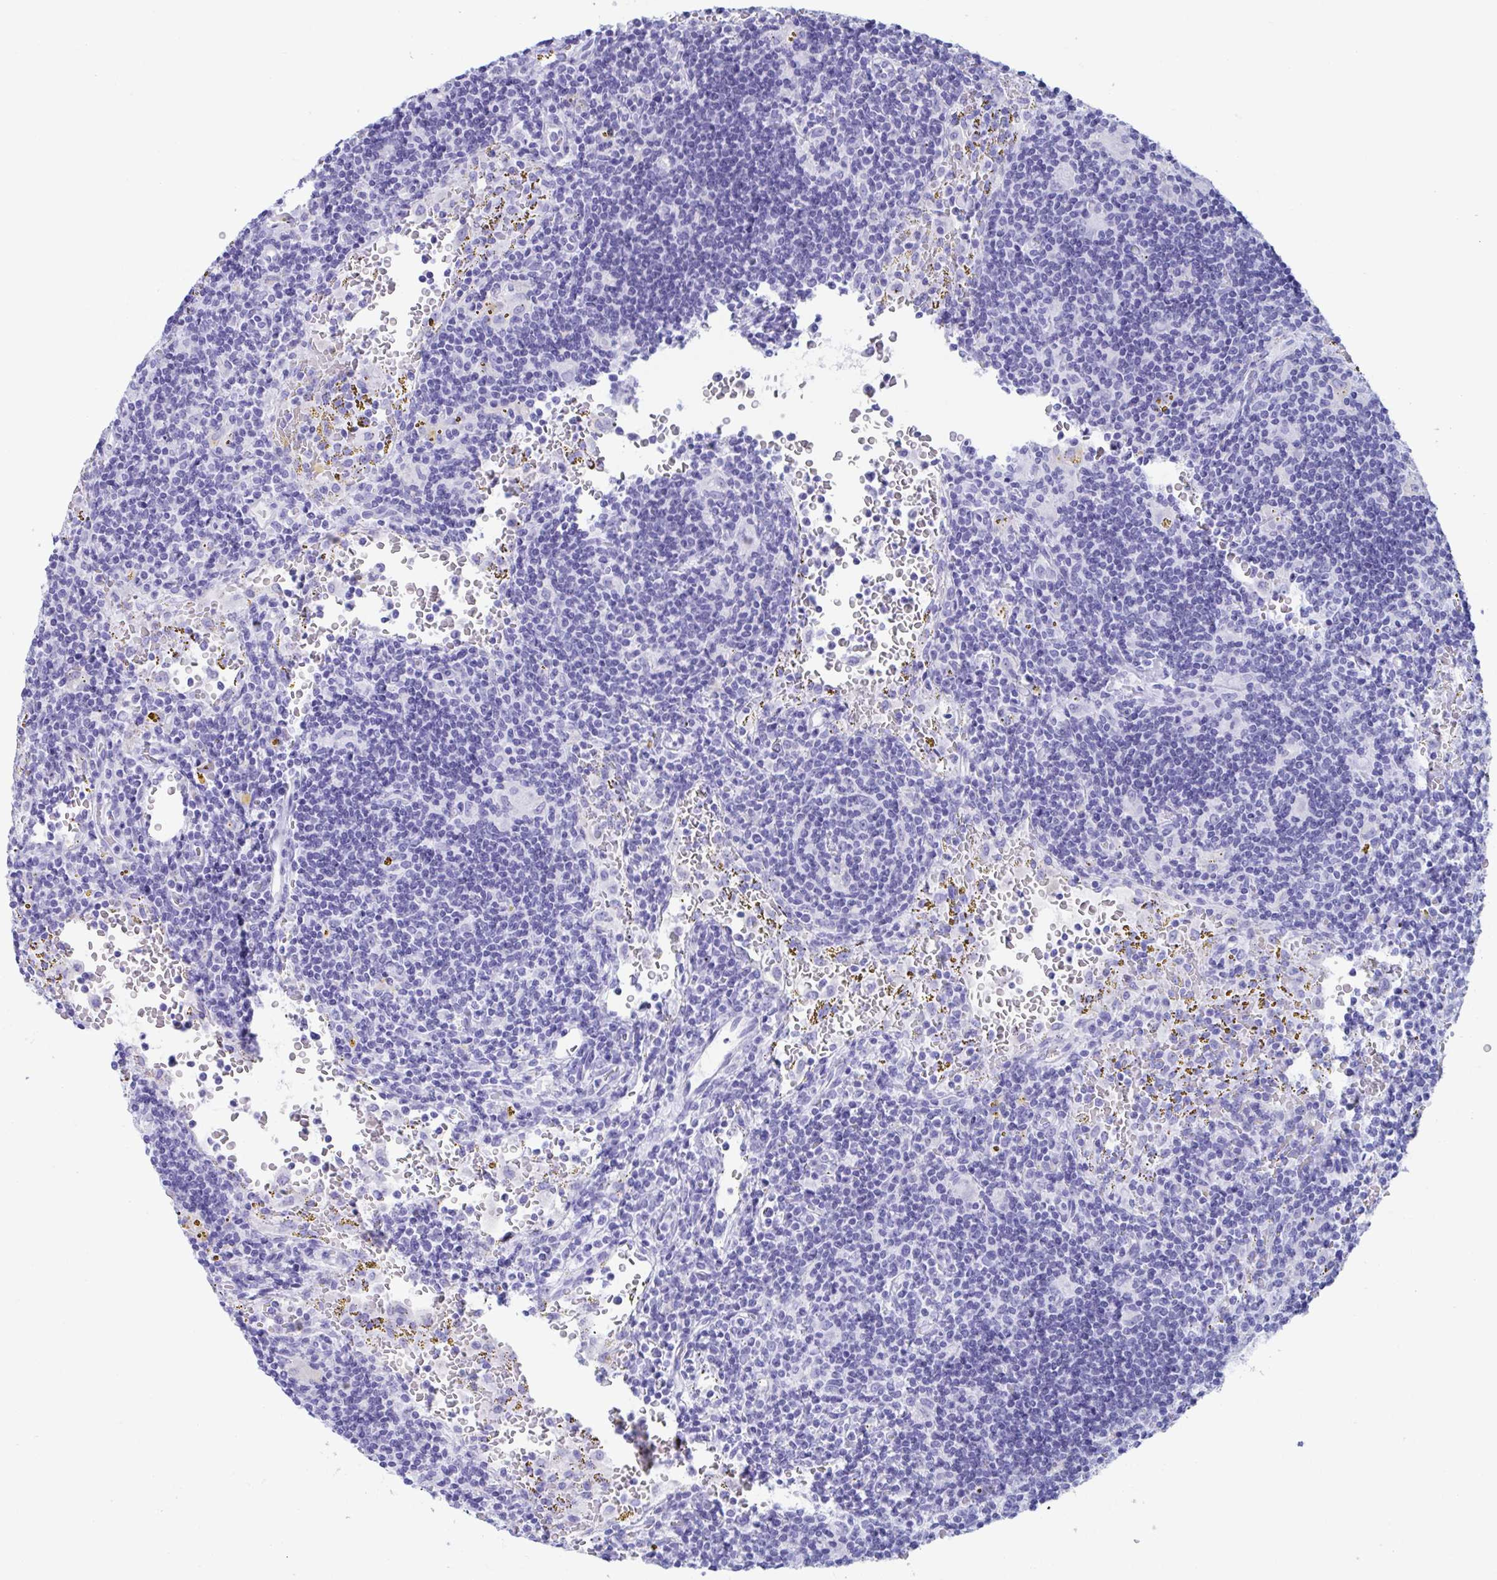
{"staining": {"intensity": "negative", "quantity": "none", "location": "none"}, "tissue": "lymphoma", "cell_type": "Tumor cells", "image_type": "cancer", "snomed": [{"axis": "morphology", "description": "Malignant lymphoma, non-Hodgkin's type, Low grade"}, {"axis": "topography", "description": "Spleen"}], "caption": "DAB (3,3'-diaminobenzidine) immunohistochemical staining of low-grade malignant lymphoma, non-Hodgkin's type displays no significant staining in tumor cells.", "gene": "ZNF850", "patient": {"sex": "female", "age": 70}}